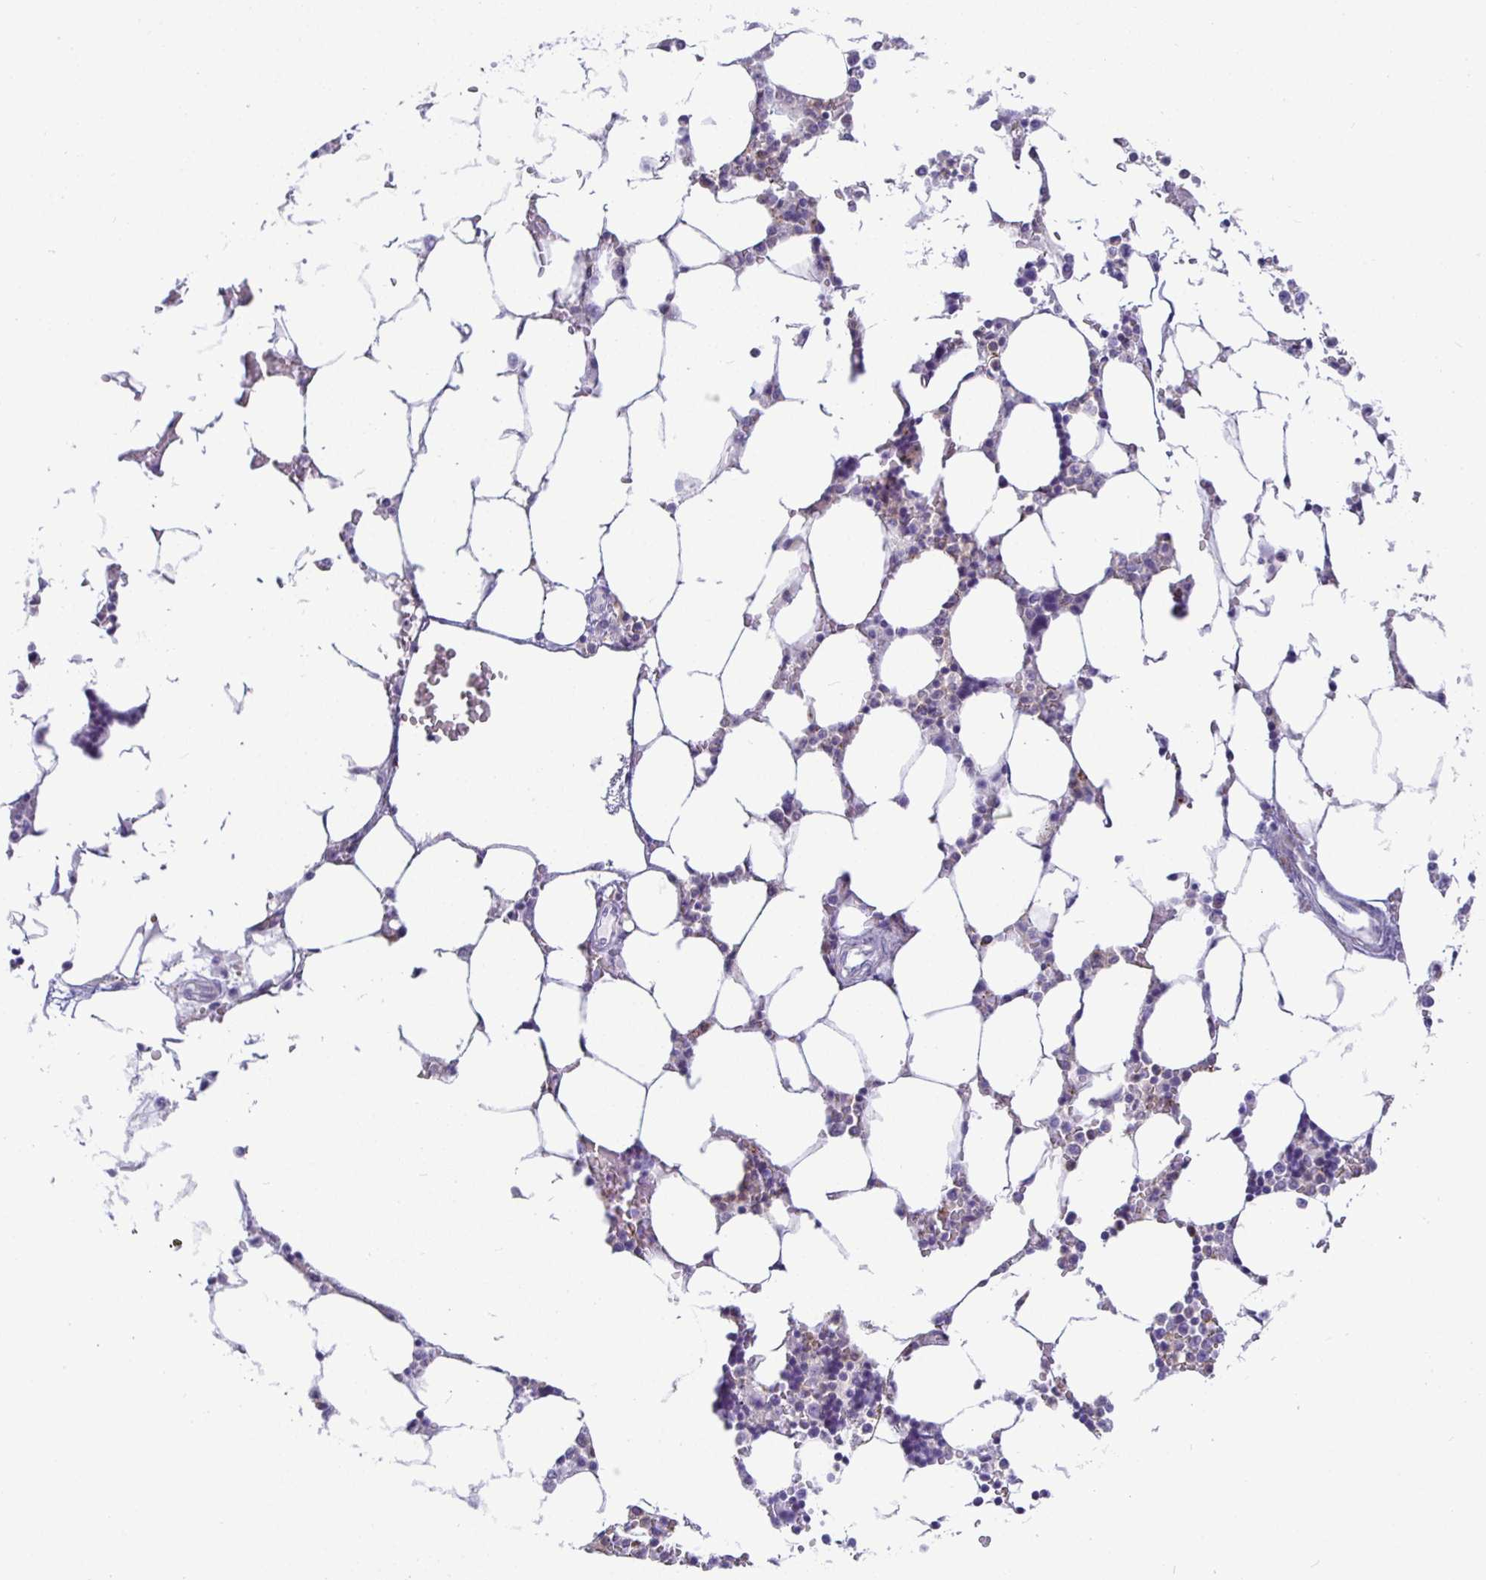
{"staining": {"intensity": "negative", "quantity": "none", "location": "none"}, "tissue": "bone marrow", "cell_type": "Hematopoietic cells", "image_type": "normal", "snomed": [{"axis": "morphology", "description": "Normal tissue, NOS"}, {"axis": "topography", "description": "Bone marrow"}], "caption": "Hematopoietic cells show no significant expression in benign bone marrow. Nuclei are stained in blue.", "gene": "SIRPA", "patient": {"sex": "male", "age": 64}}